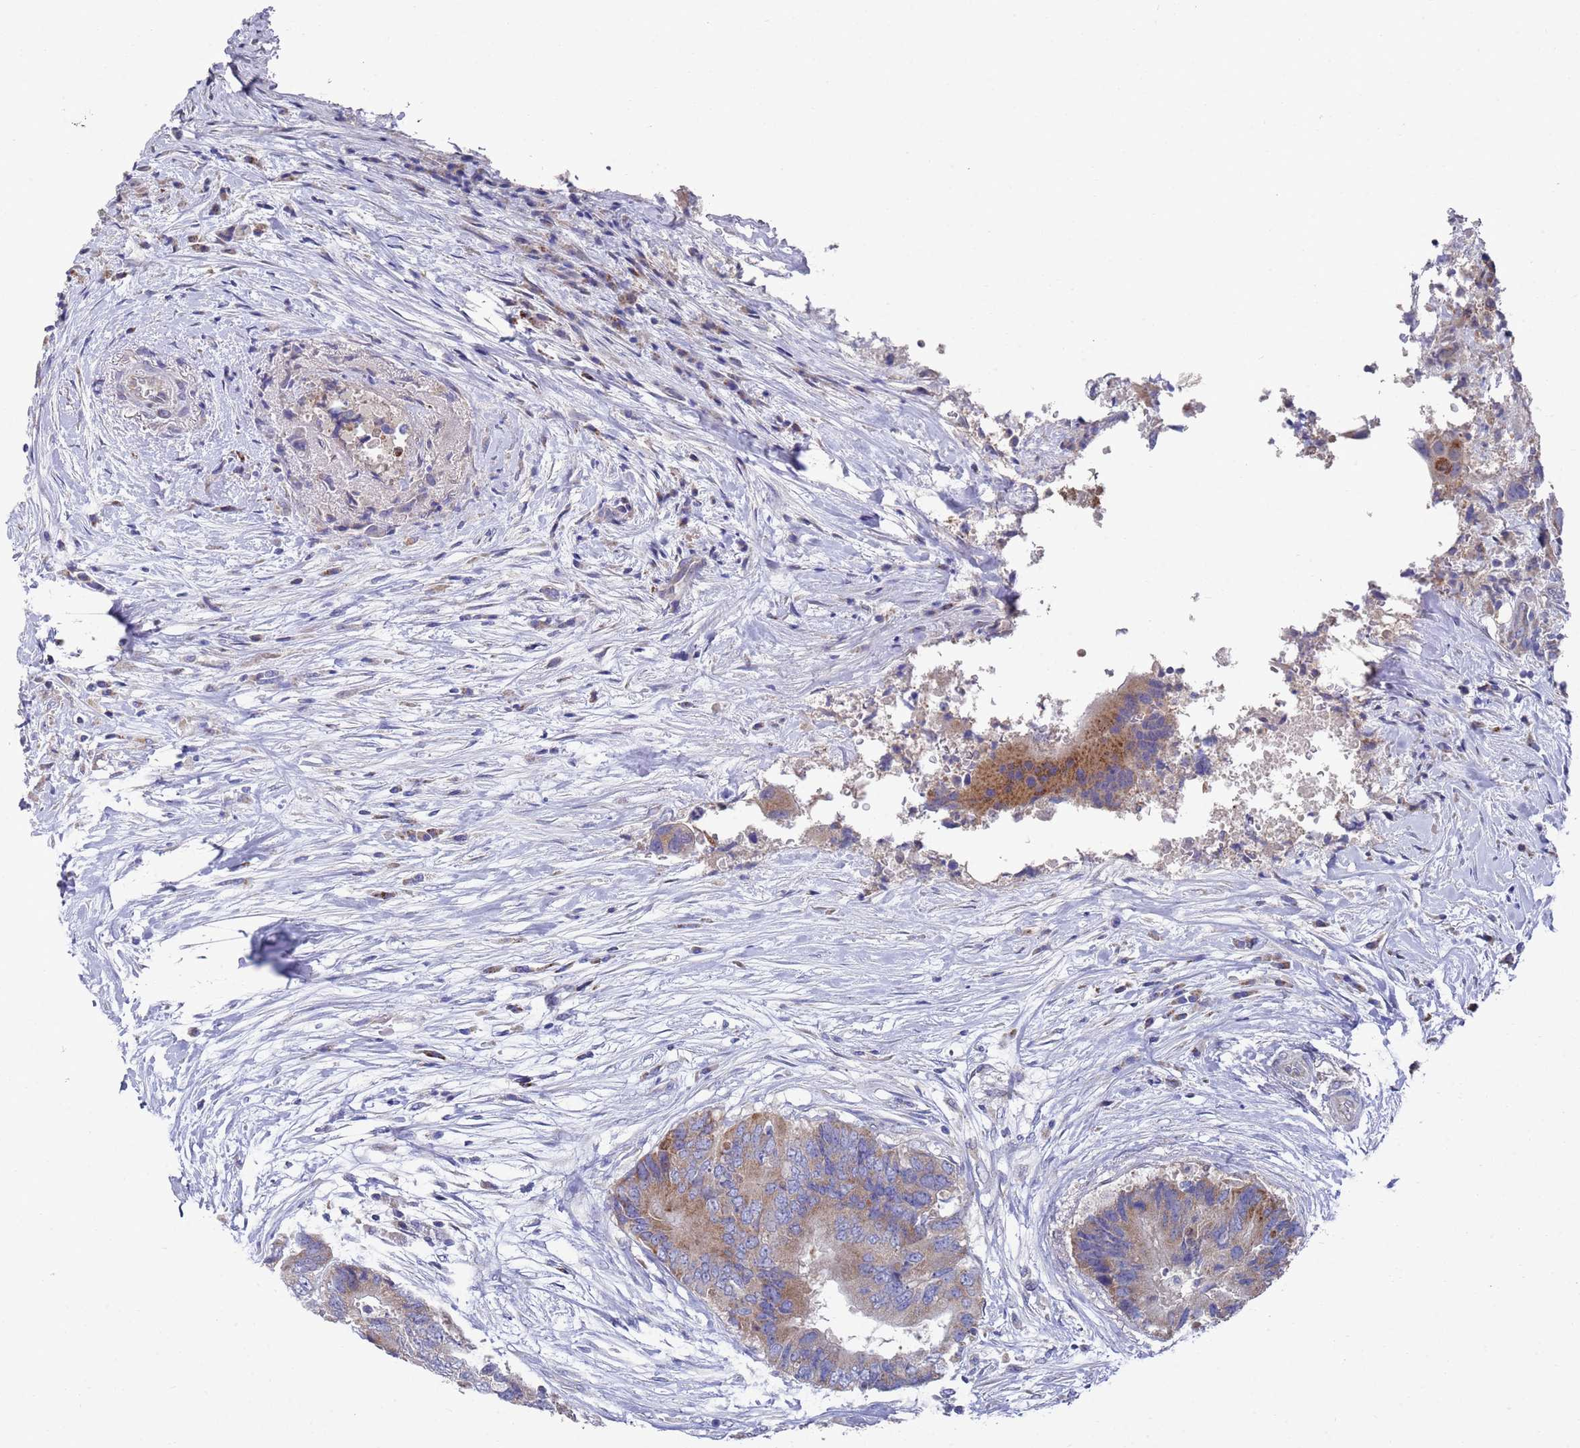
{"staining": {"intensity": "moderate", "quantity": "25%-75%", "location": "cytoplasmic/membranous"}, "tissue": "colorectal cancer", "cell_type": "Tumor cells", "image_type": "cancer", "snomed": [{"axis": "morphology", "description": "Adenocarcinoma, NOS"}, {"axis": "topography", "description": "Colon"}], "caption": "Approximately 25%-75% of tumor cells in colorectal adenocarcinoma show moderate cytoplasmic/membranous protein positivity as visualized by brown immunohistochemical staining.", "gene": "NPEPPS", "patient": {"sex": "male", "age": 71}}